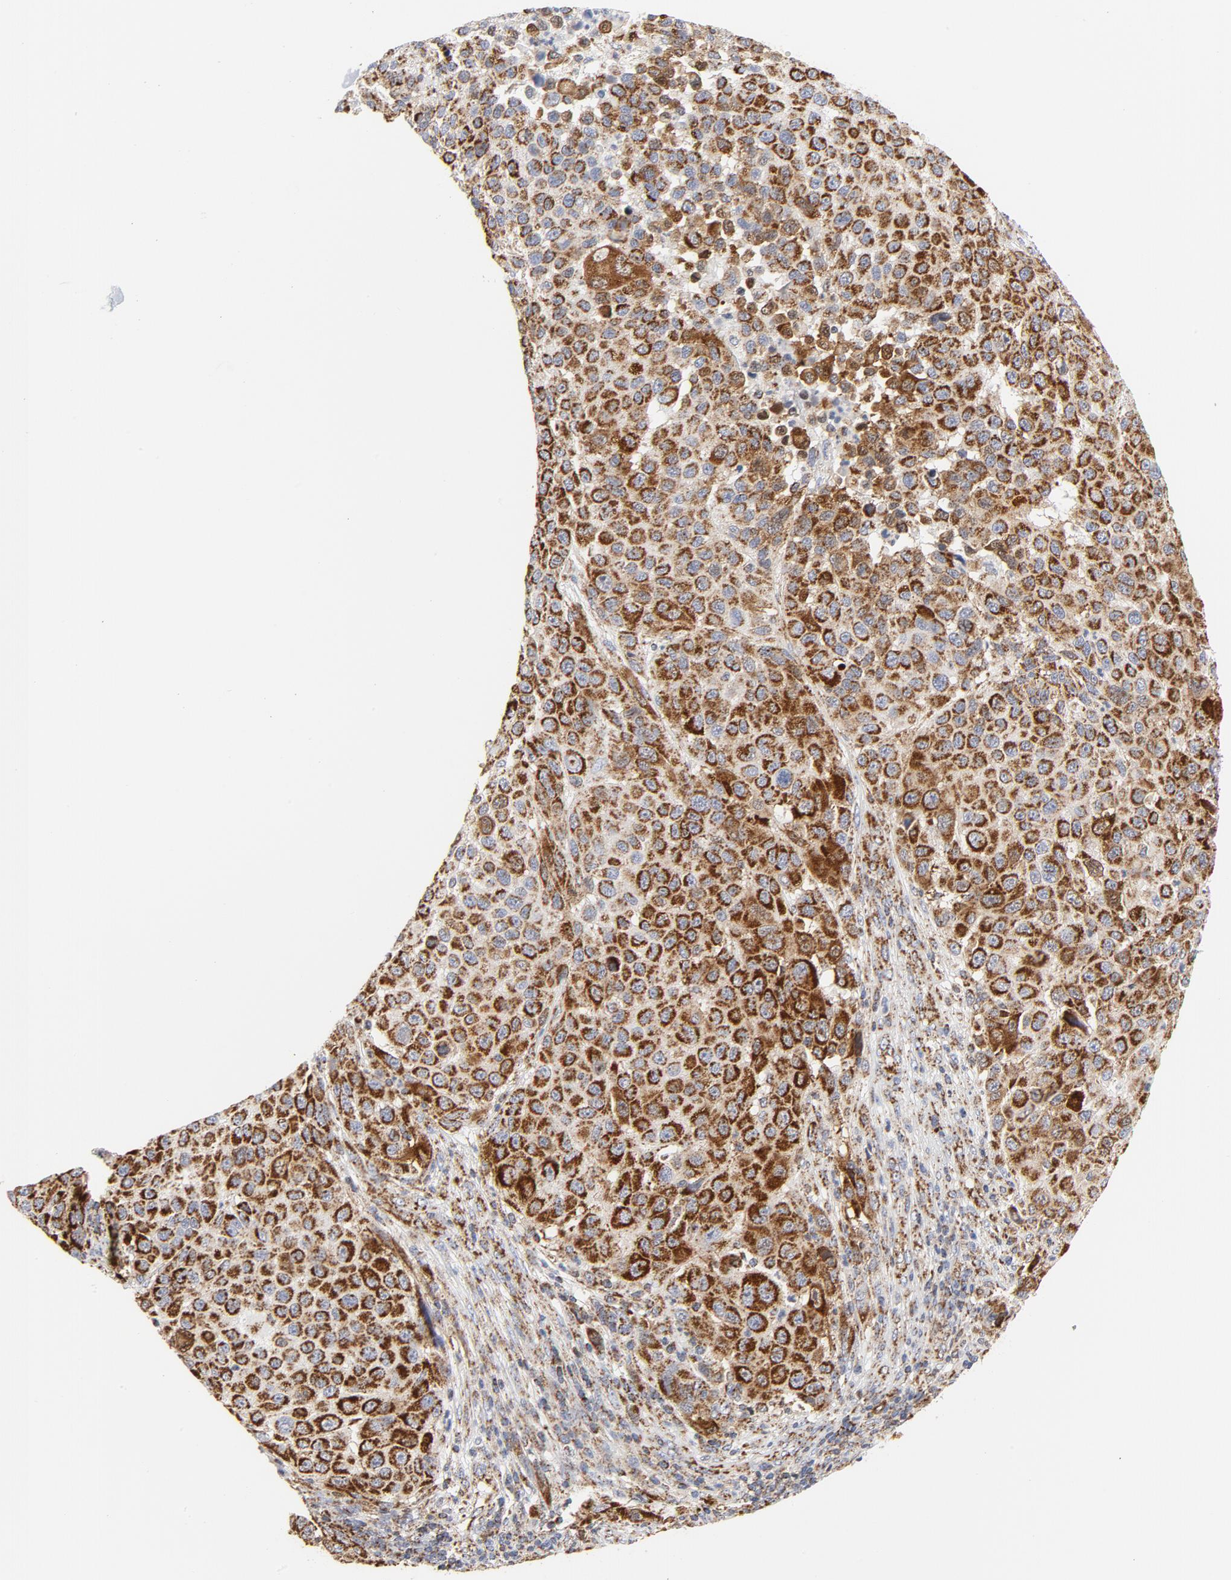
{"staining": {"intensity": "strong", "quantity": ">75%", "location": "cytoplasmic/membranous"}, "tissue": "melanoma", "cell_type": "Tumor cells", "image_type": "cancer", "snomed": [{"axis": "morphology", "description": "Malignant melanoma, Metastatic site"}, {"axis": "topography", "description": "Lymph node"}], "caption": "A histopathology image showing strong cytoplasmic/membranous positivity in about >75% of tumor cells in malignant melanoma (metastatic site), as visualized by brown immunohistochemical staining.", "gene": "CYCS", "patient": {"sex": "male", "age": 61}}